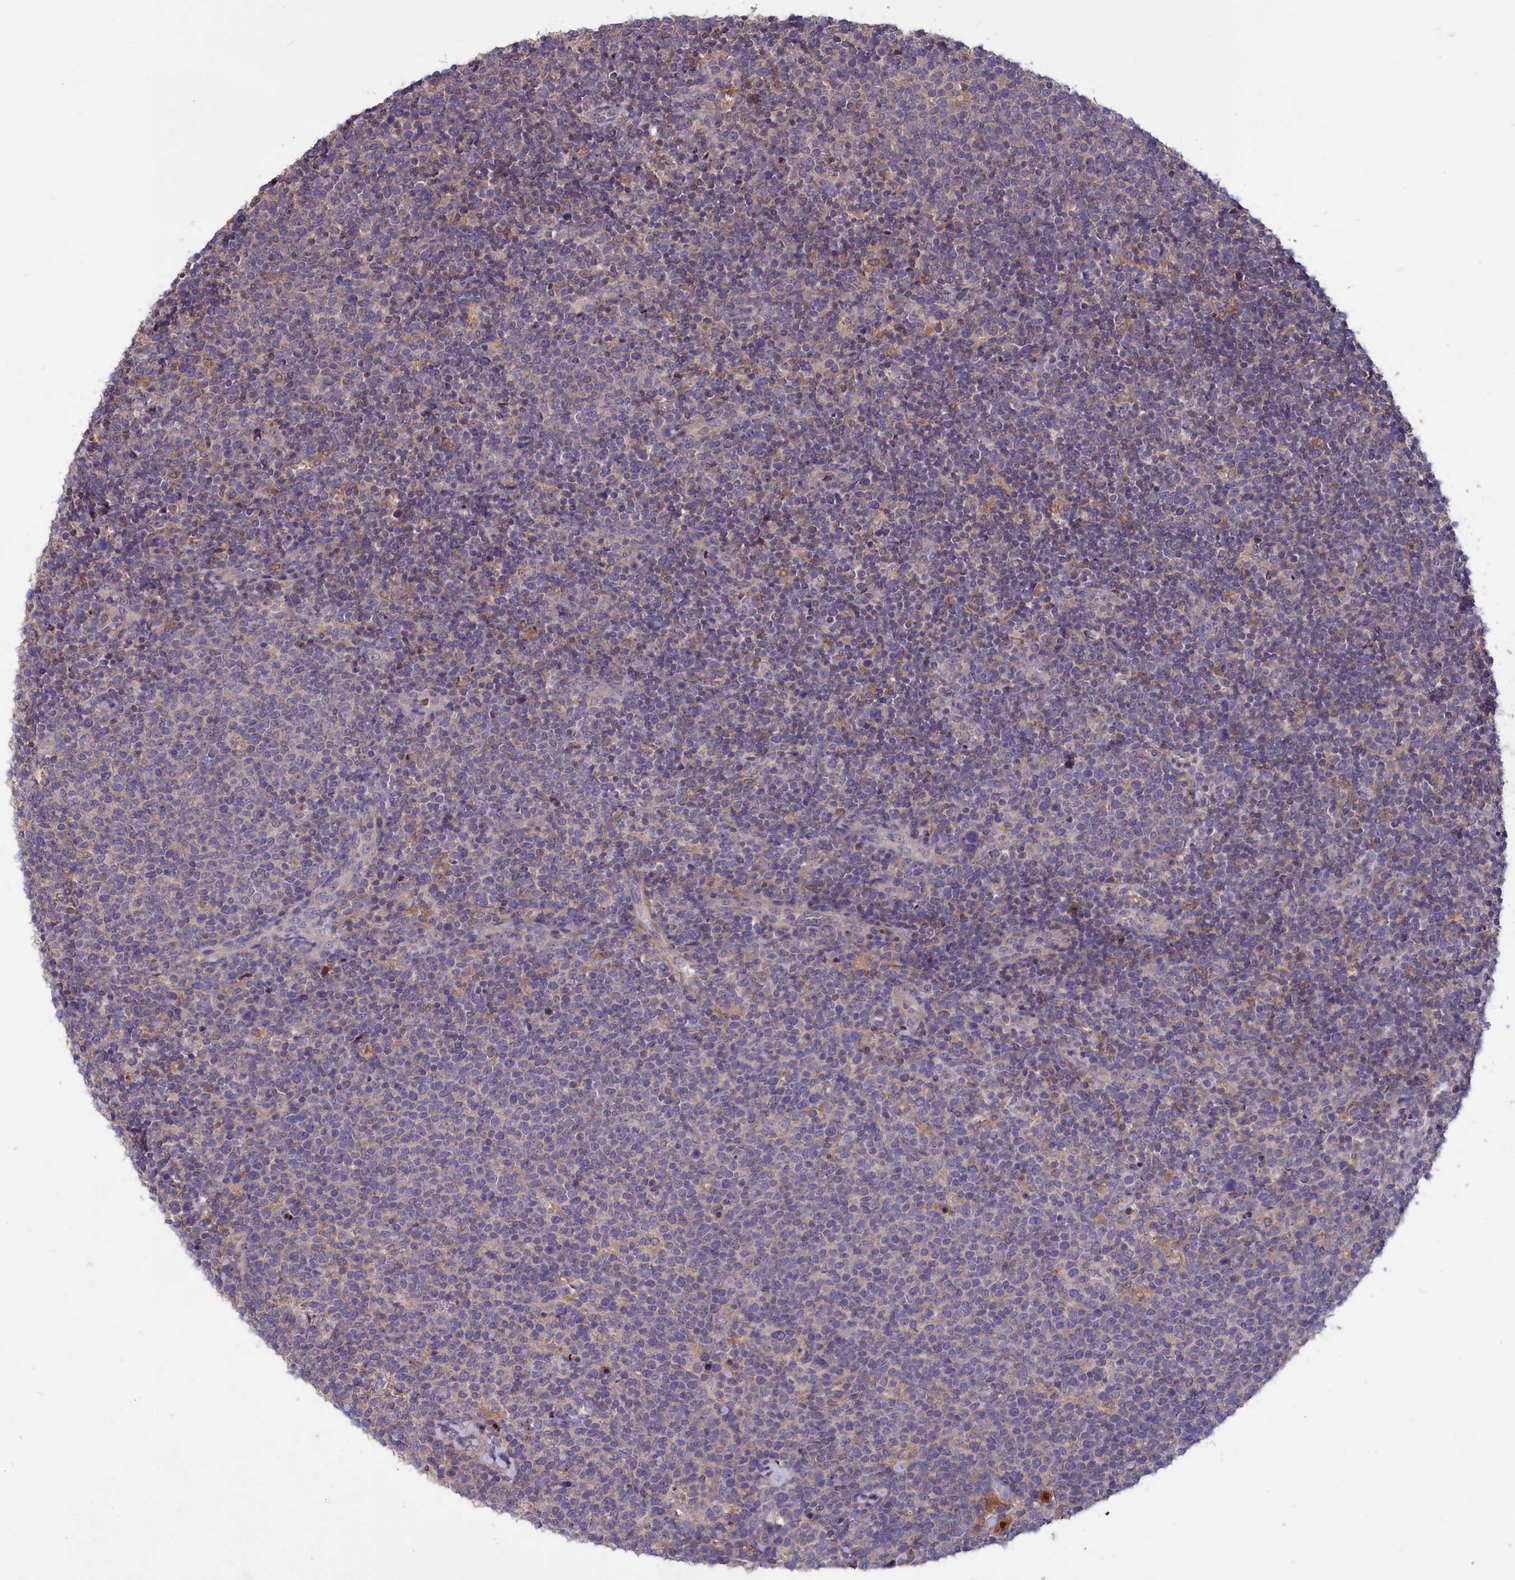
{"staining": {"intensity": "negative", "quantity": "none", "location": "none"}, "tissue": "lymphoma", "cell_type": "Tumor cells", "image_type": "cancer", "snomed": [{"axis": "morphology", "description": "Malignant lymphoma, non-Hodgkin's type, High grade"}, {"axis": "topography", "description": "Lymph node"}], "caption": "A high-resolution micrograph shows immunohistochemistry staining of lymphoma, which reveals no significant expression in tumor cells. Brightfield microscopy of IHC stained with DAB (3,3'-diaminobenzidine) (brown) and hematoxylin (blue), captured at high magnification.", "gene": "AMDHD2", "patient": {"sex": "male", "age": 61}}